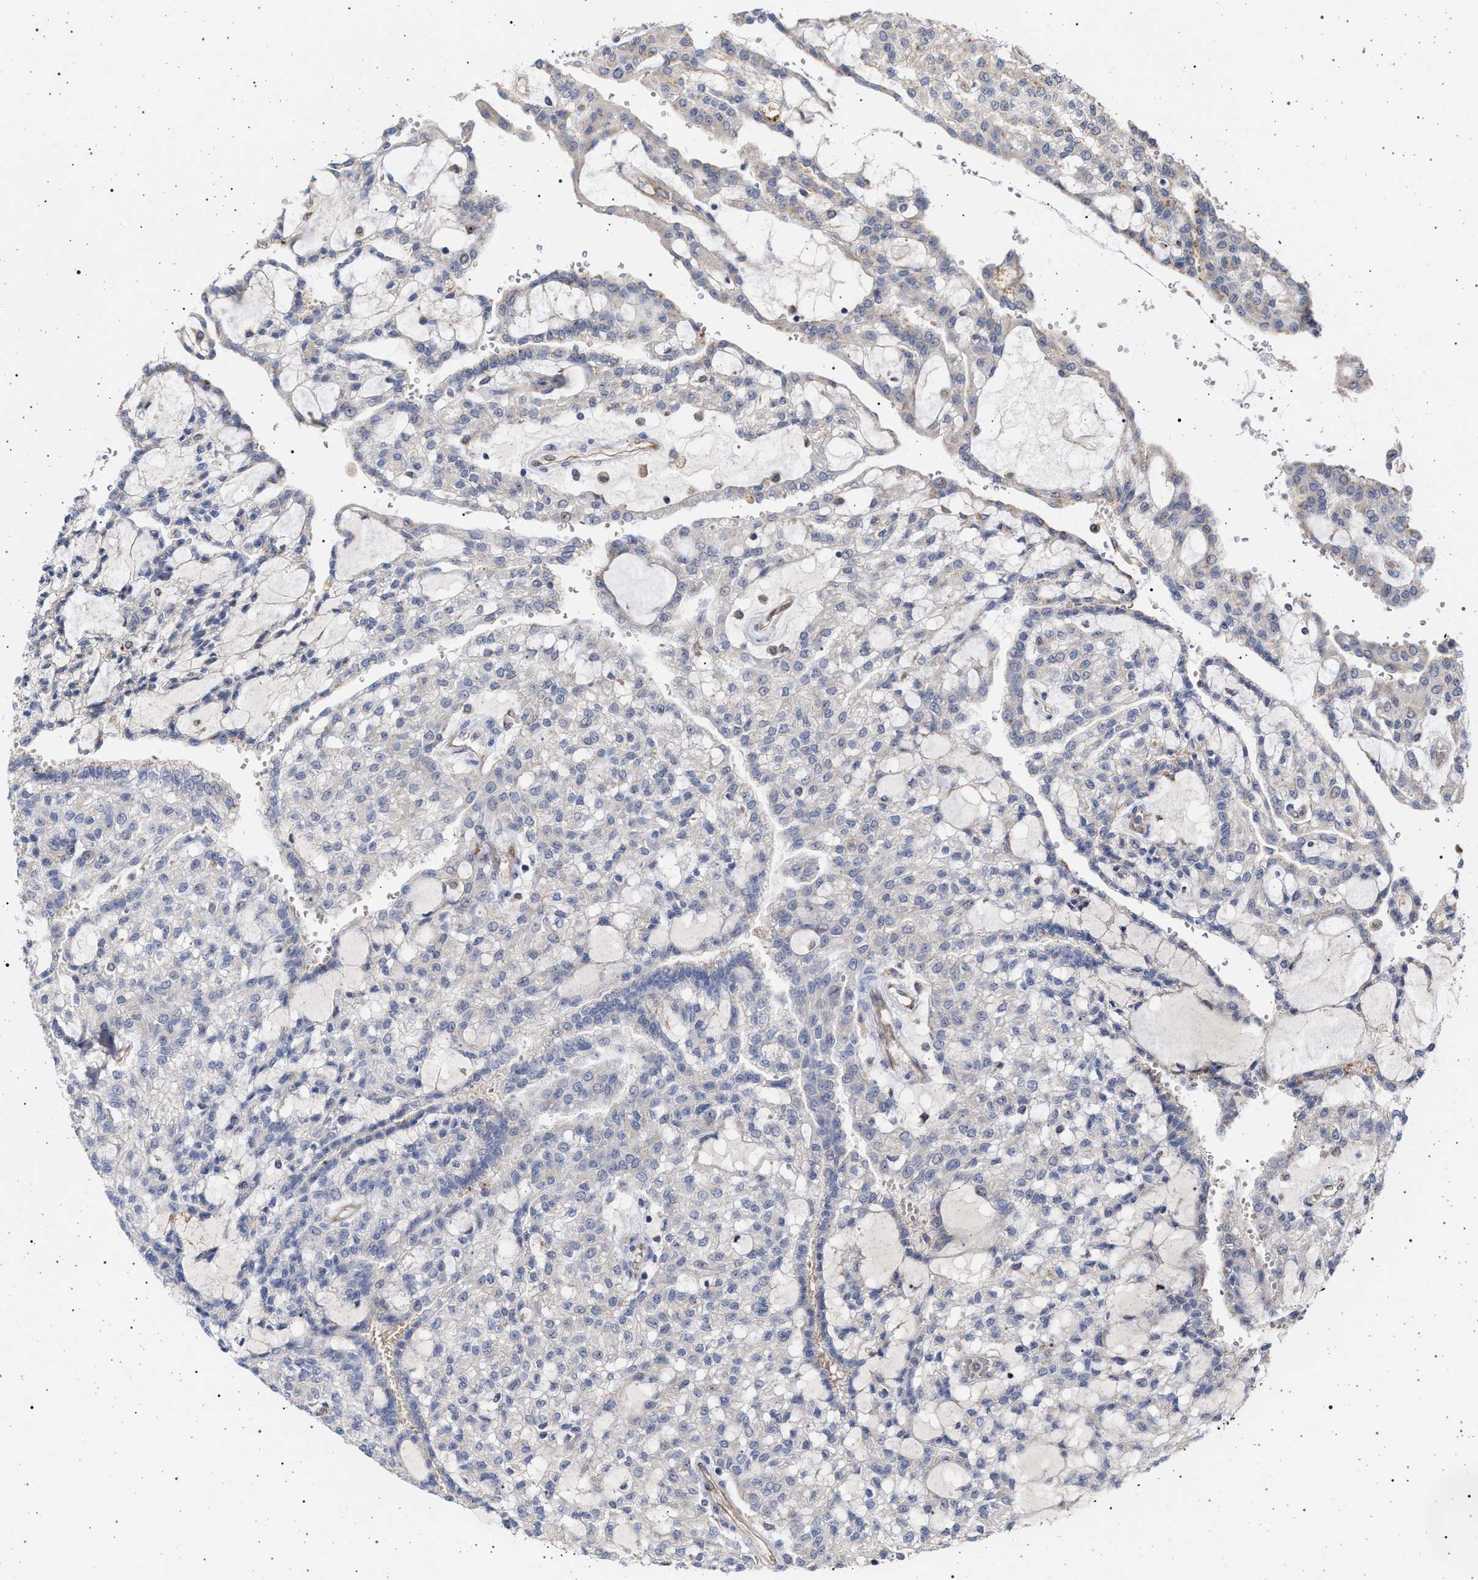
{"staining": {"intensity": "negative", "quantity": "none", "location": "none"}, "tissue": "renal cancer", "cell_type": "Tumor cells", "image_type": "cancer", "snomed": [{"axis": "morphology", "description": "Adenocarcinoma, NOS"}, {"axis": "topography", "description": "Kidney"}], "caption": "Tumor cells are negative for brown protein staining in renal cancer (adenocarcinoma).", "gene": "RBM48", "patient": {"sex": "male", "age": 63}}